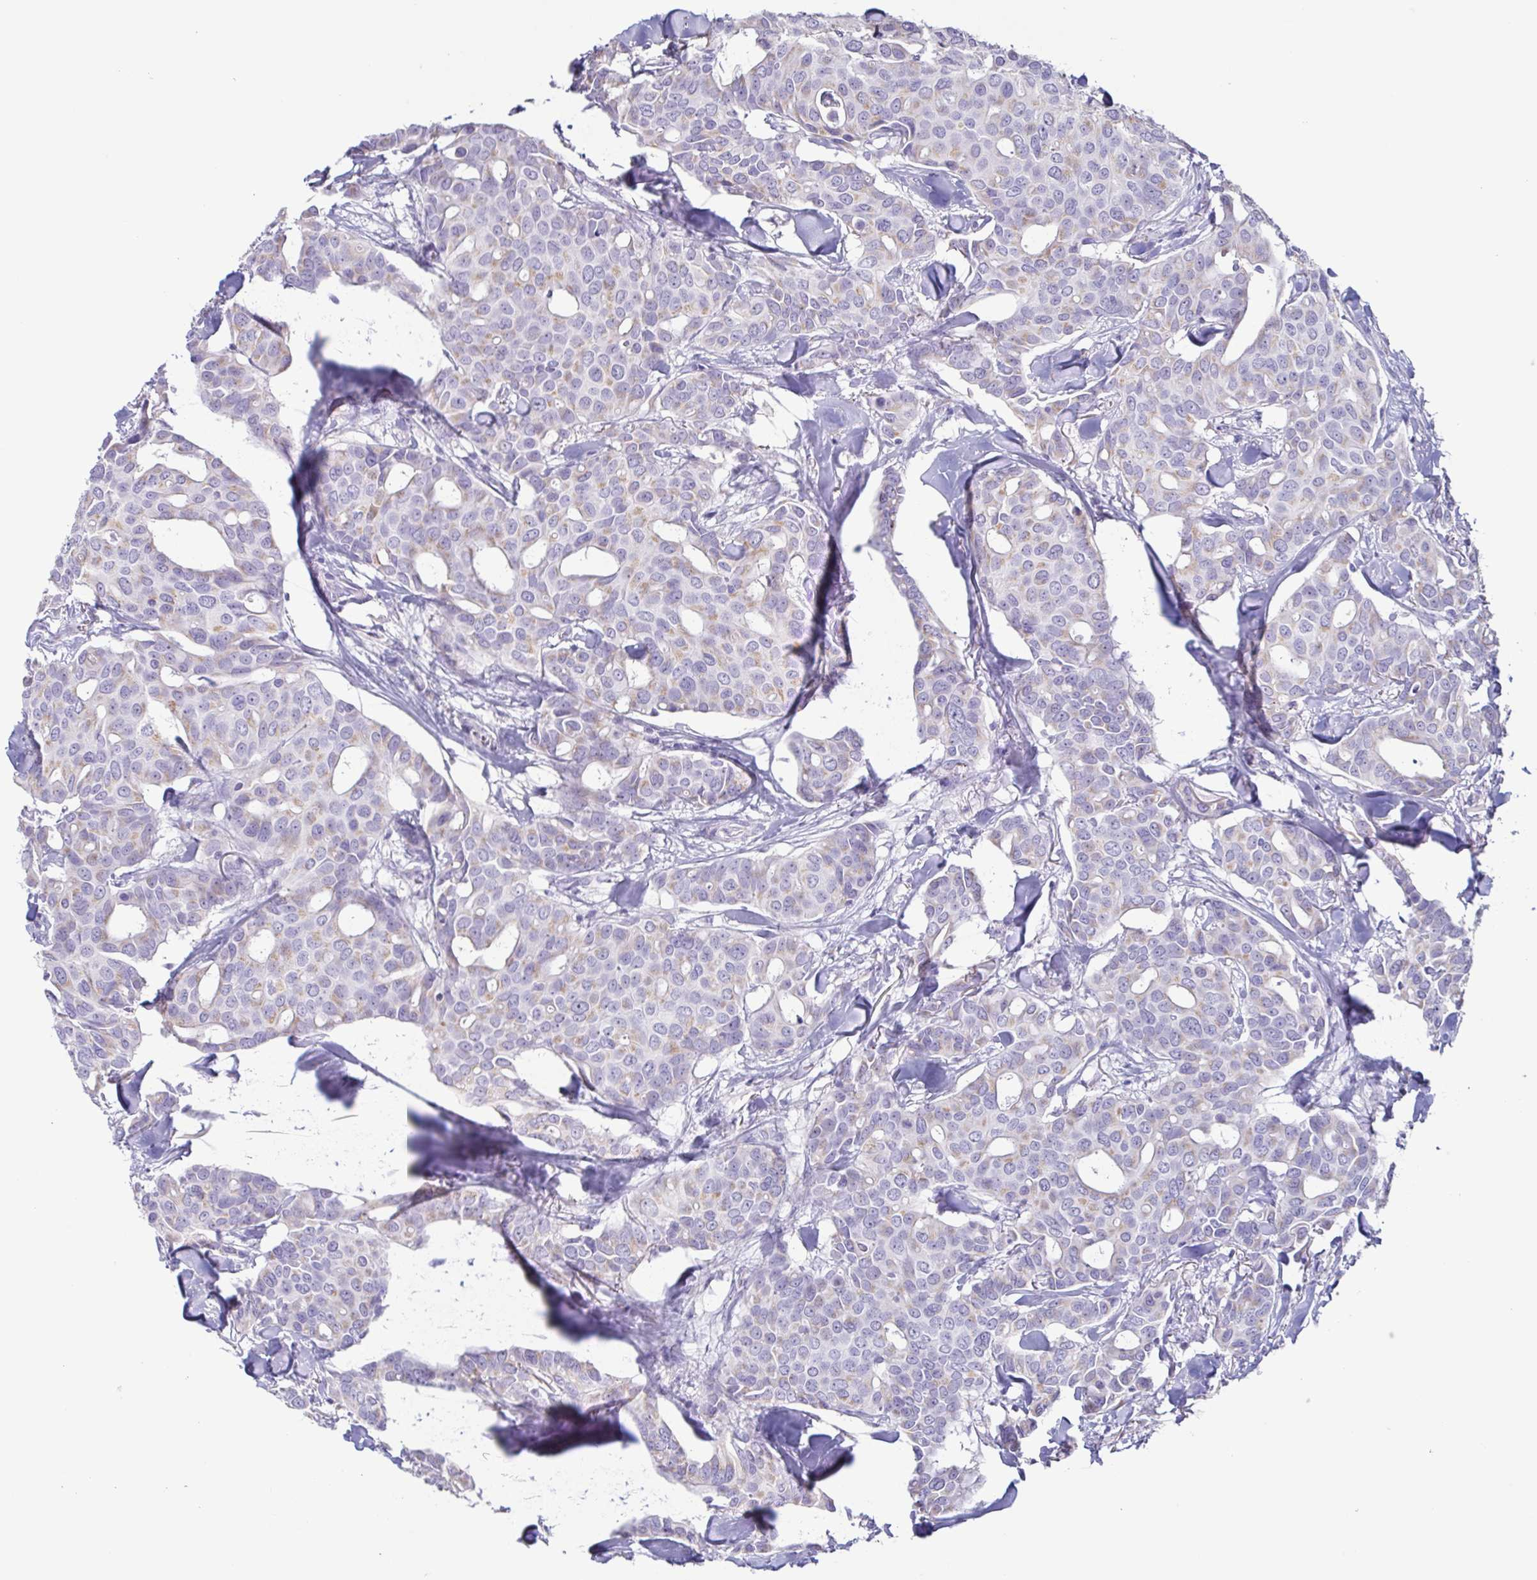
{"staining": {"intensity": "negative", "quantity": "none", "location": "none"}, "tissue": "breast cancer", "cell_type": "Tumor cells", "image_type": "cancer", "snomed": [{"axis": "morphology", "description": "Duct carcinoma"}, {"axis": "topography", "description": "Breast"}], "caption": "Immunohistochemical staining of invasive ductal carcinoma (breast) displays no significant positivity in tumor cells.", "gene": "AZU1", "patient": {"sex": "female", "age": 54}}